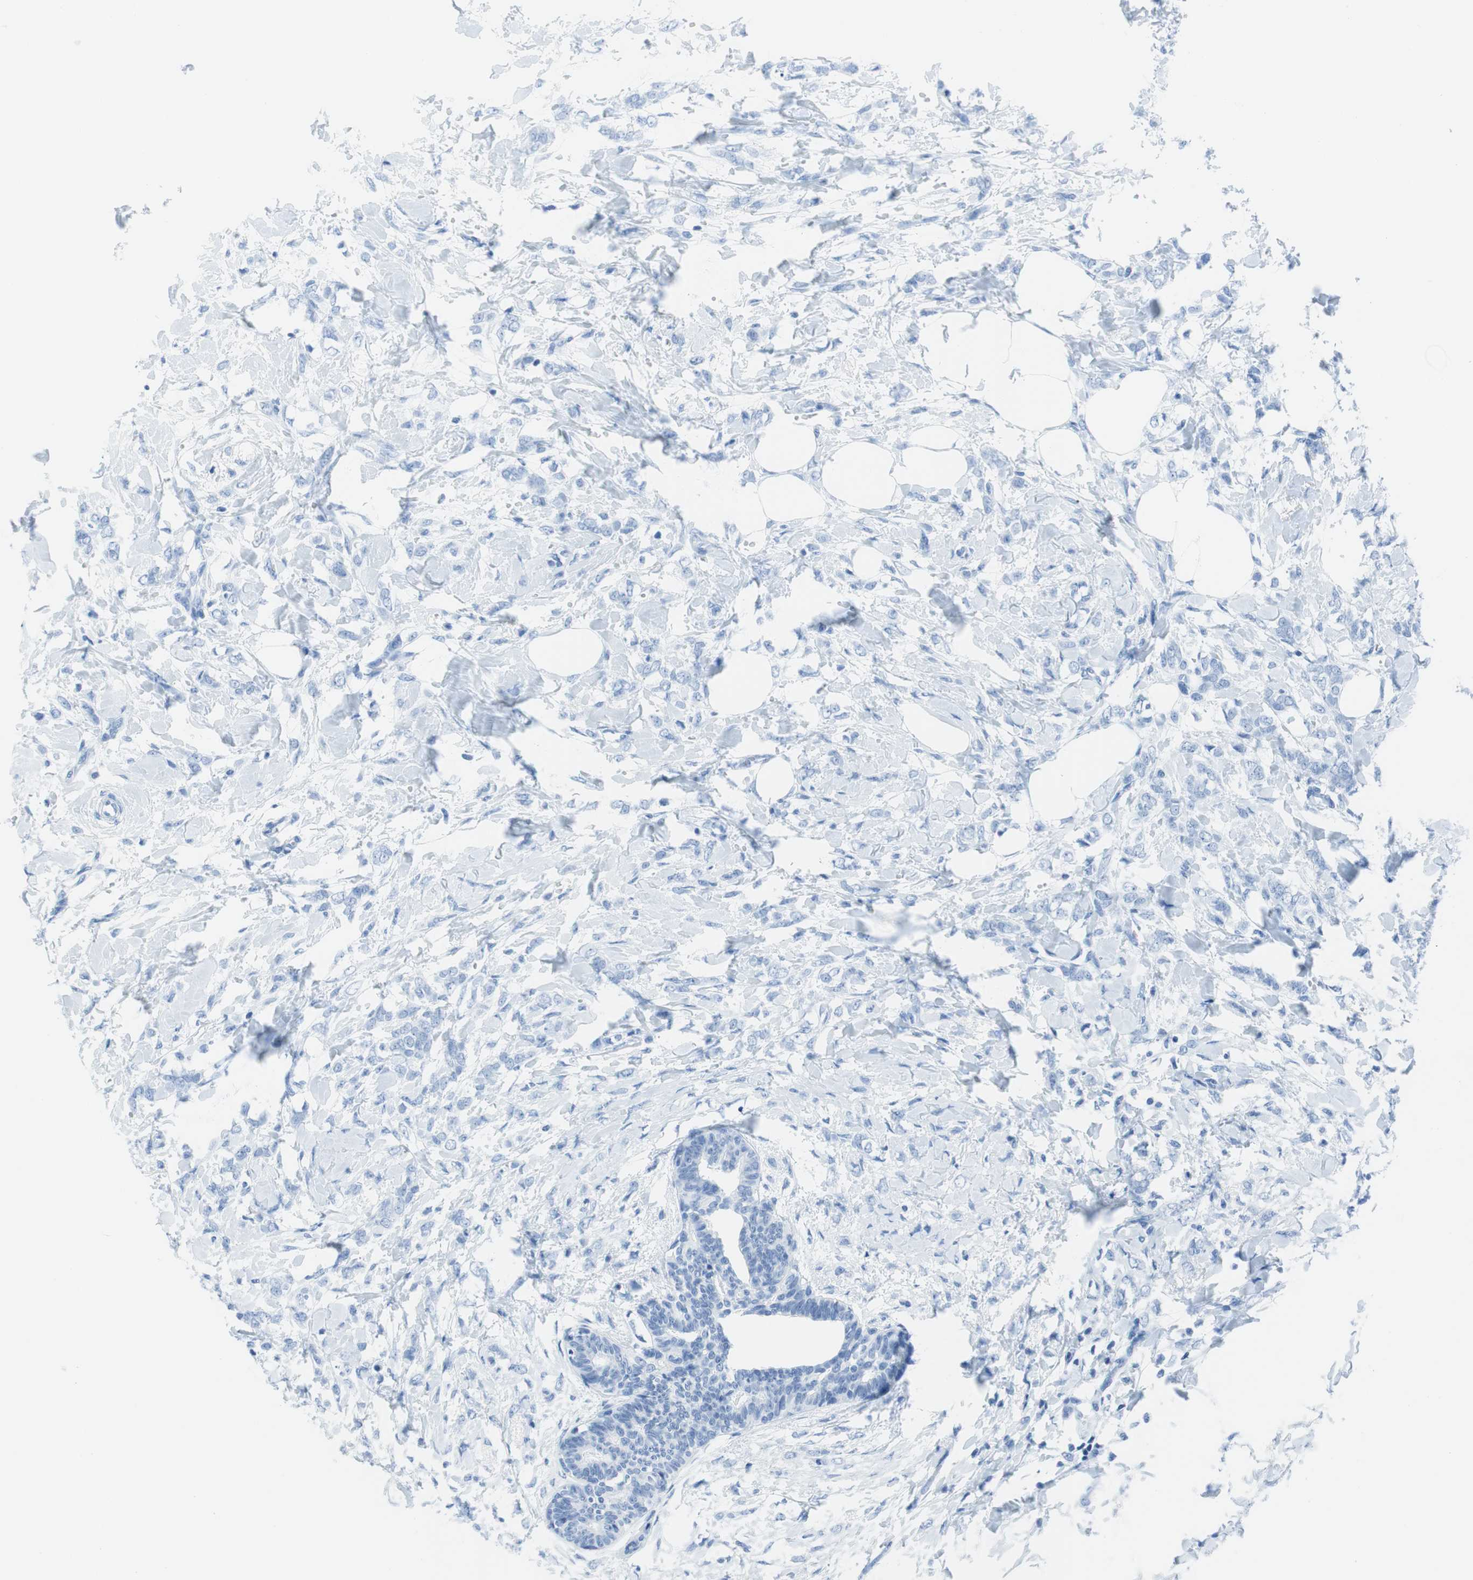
{"staining": {"intensity": "negative", "quantity": "none", "location": "none"}, "tissue": "breast cancer", "cell_type": "Tumor cells", "image_type": "cancer", "snomed": [{"axis": "morphology", "description": "Lobular carcinoma, in situ"}, {"axis": "morphology", "description": "Lobular carcinoma"}, {"axis": "topography", "description": "Breast"}], "caption": "Tumor cells show no significant positivity in breast cancer (lobular carcinoma in situ).", "gene": "NFATC2", "patient": {"sex": "female", "age": 41}}